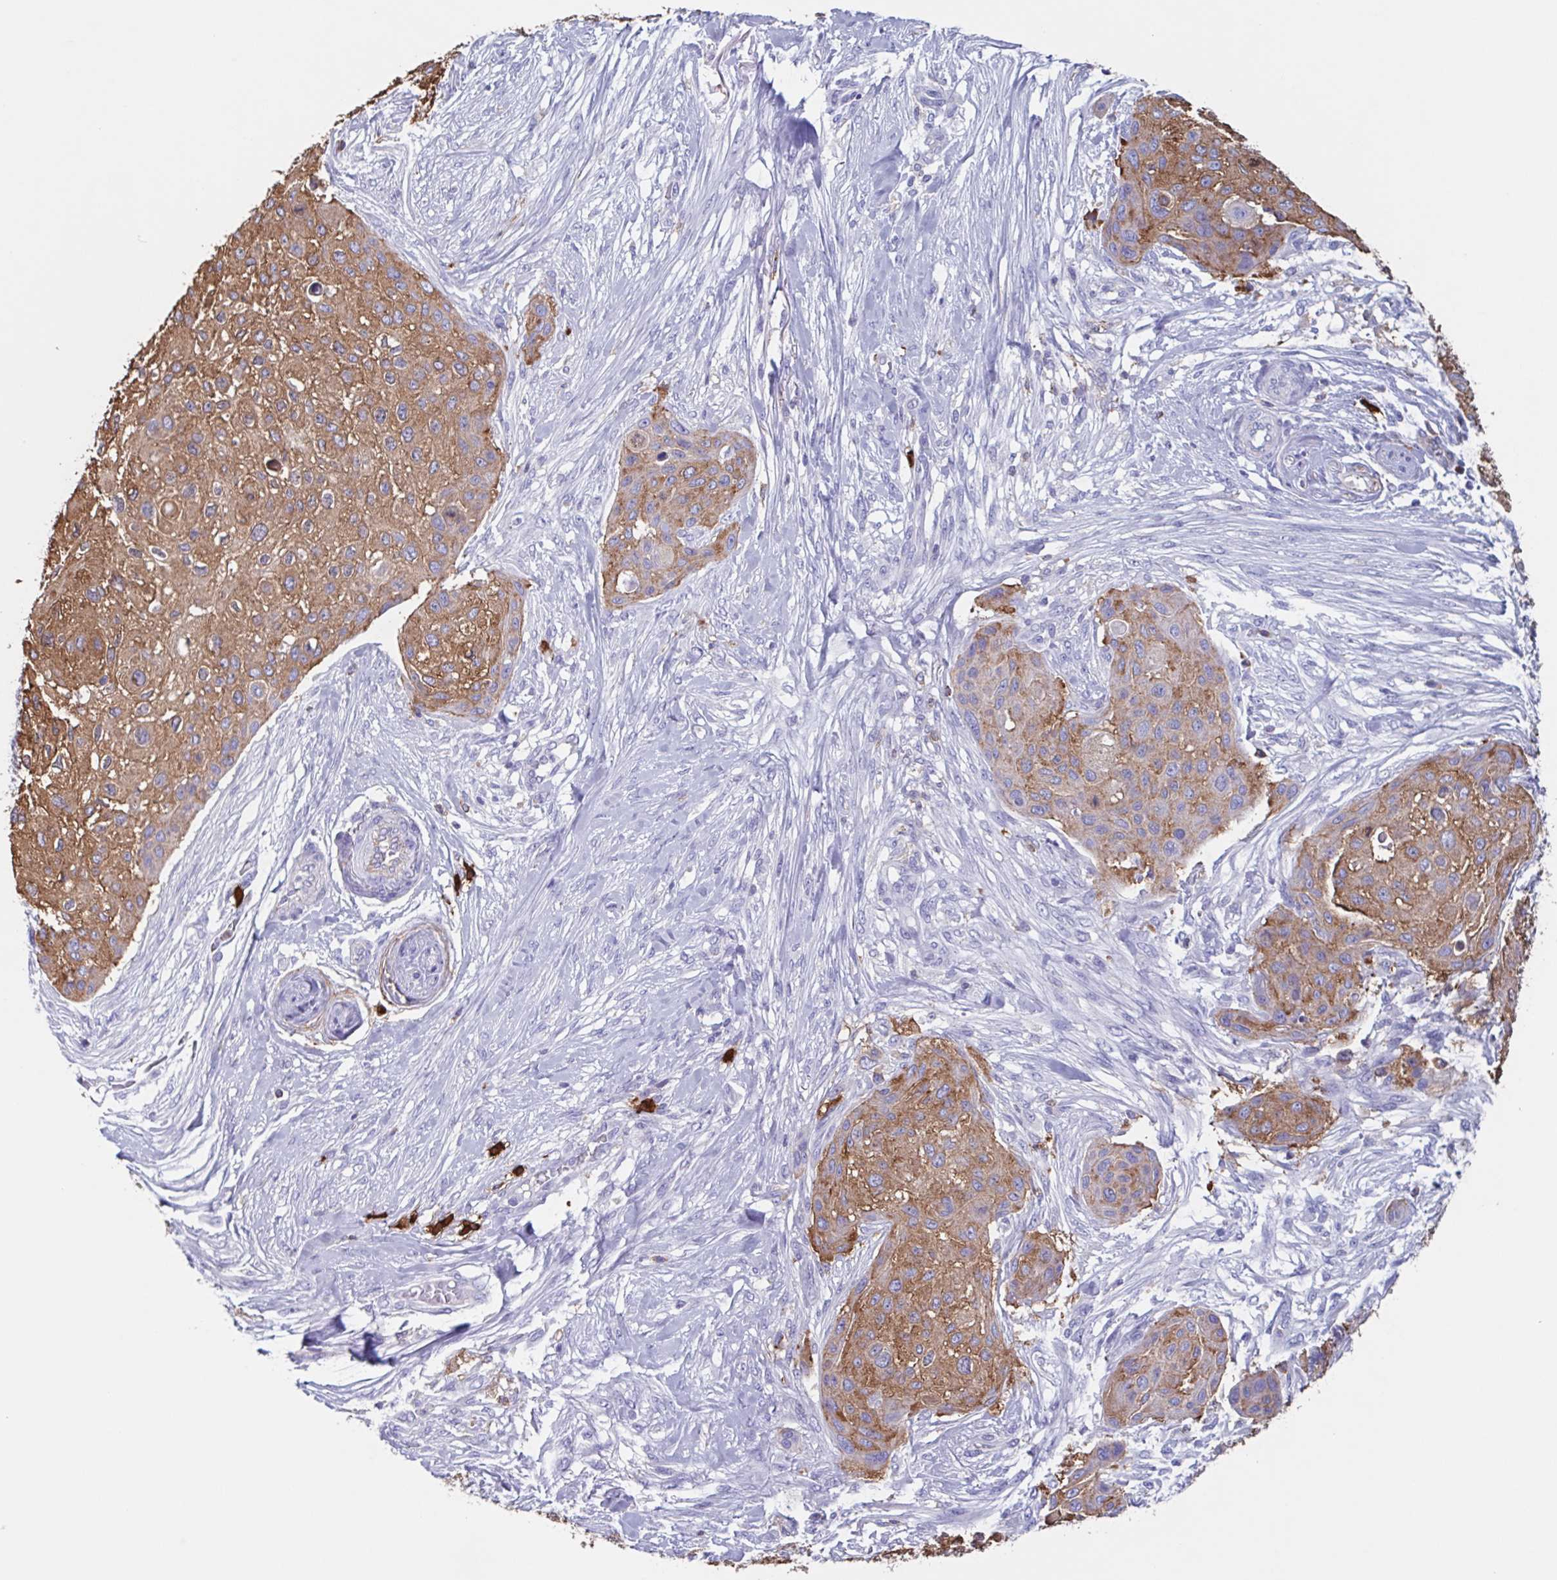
{"staining": {"intensity": "moderate", "quantity": ">75%", "location": "cytoplasmic/membranous"}, "tissue": "skin cancer", "cell_type": "Tumor cells", "image_type": "cancer", "snomed": [{"axis": "morphology", "description": "Squamous cell carcinoma, NOS"}, {"axis": "topography", "description": "Skin"}], "caption": "A high-resolution micrograph shows IHC staining of skin cancer (squamous cell carcinoma), which exhibits moderate cytoplasmic/membranous staining in about >75% of tumor cells.", "gene": "TPD52", "patient": {"sex": "female", "age": 87}}